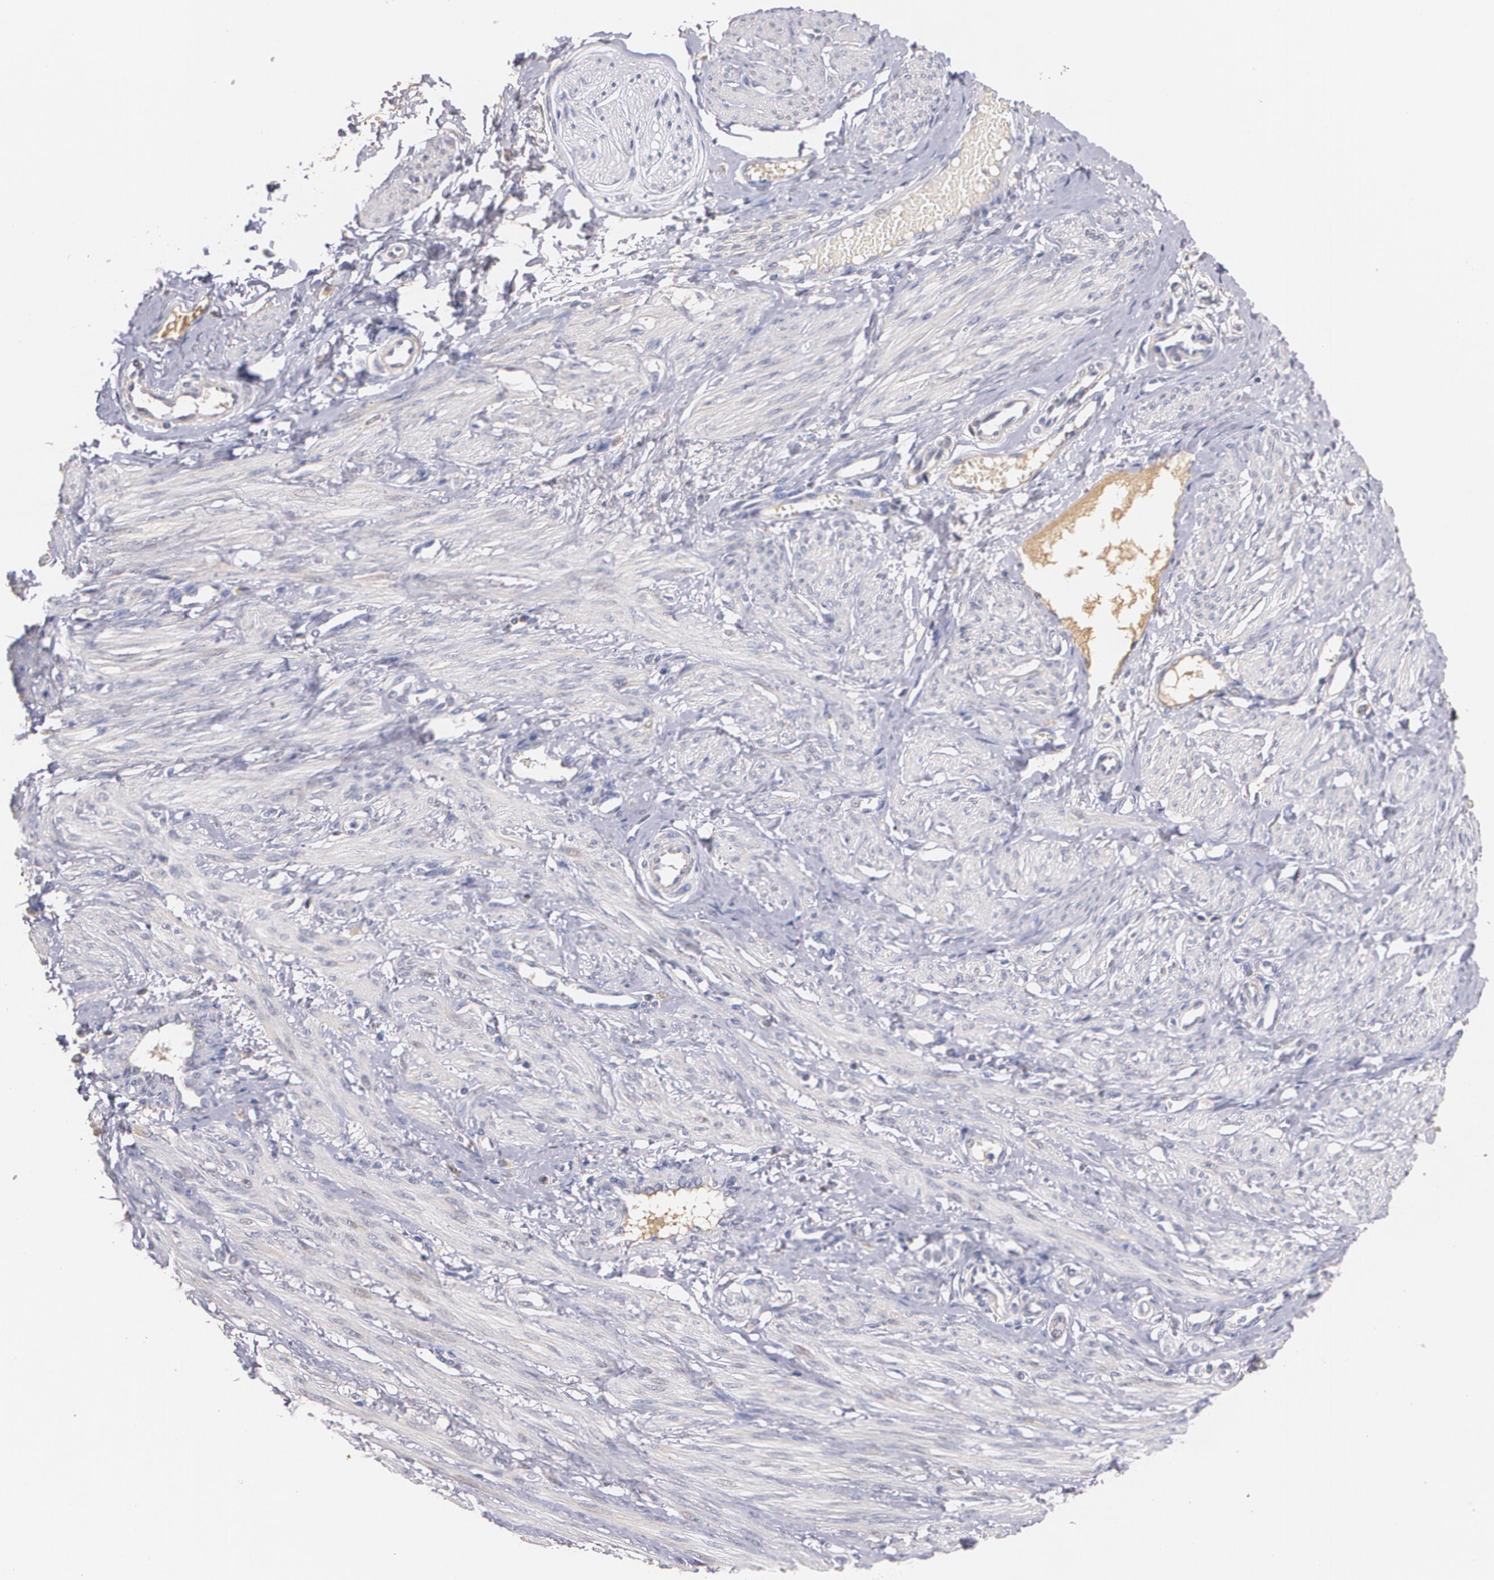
{"staining": {"intensity": "negative", "quantity": "none", "location": "none"}, "tissue": "smooth muscle", "cell_type": "Smooth muscle cells", "image_type": "normal", "snomed": [{"axis": "morphology", "description": "Normal tissue, NOS"}, {"axis": "topography", "description": "Smooth muscle"}, {"axis": "topography", "description": "Uterus"}], "caption": "DAB immunohistochemical staining of benign human smooth muscle reveals no significant staining in smooth muscle cells.", "gene": "AMBP", "patient": {"sex": "female", "age": 39}}